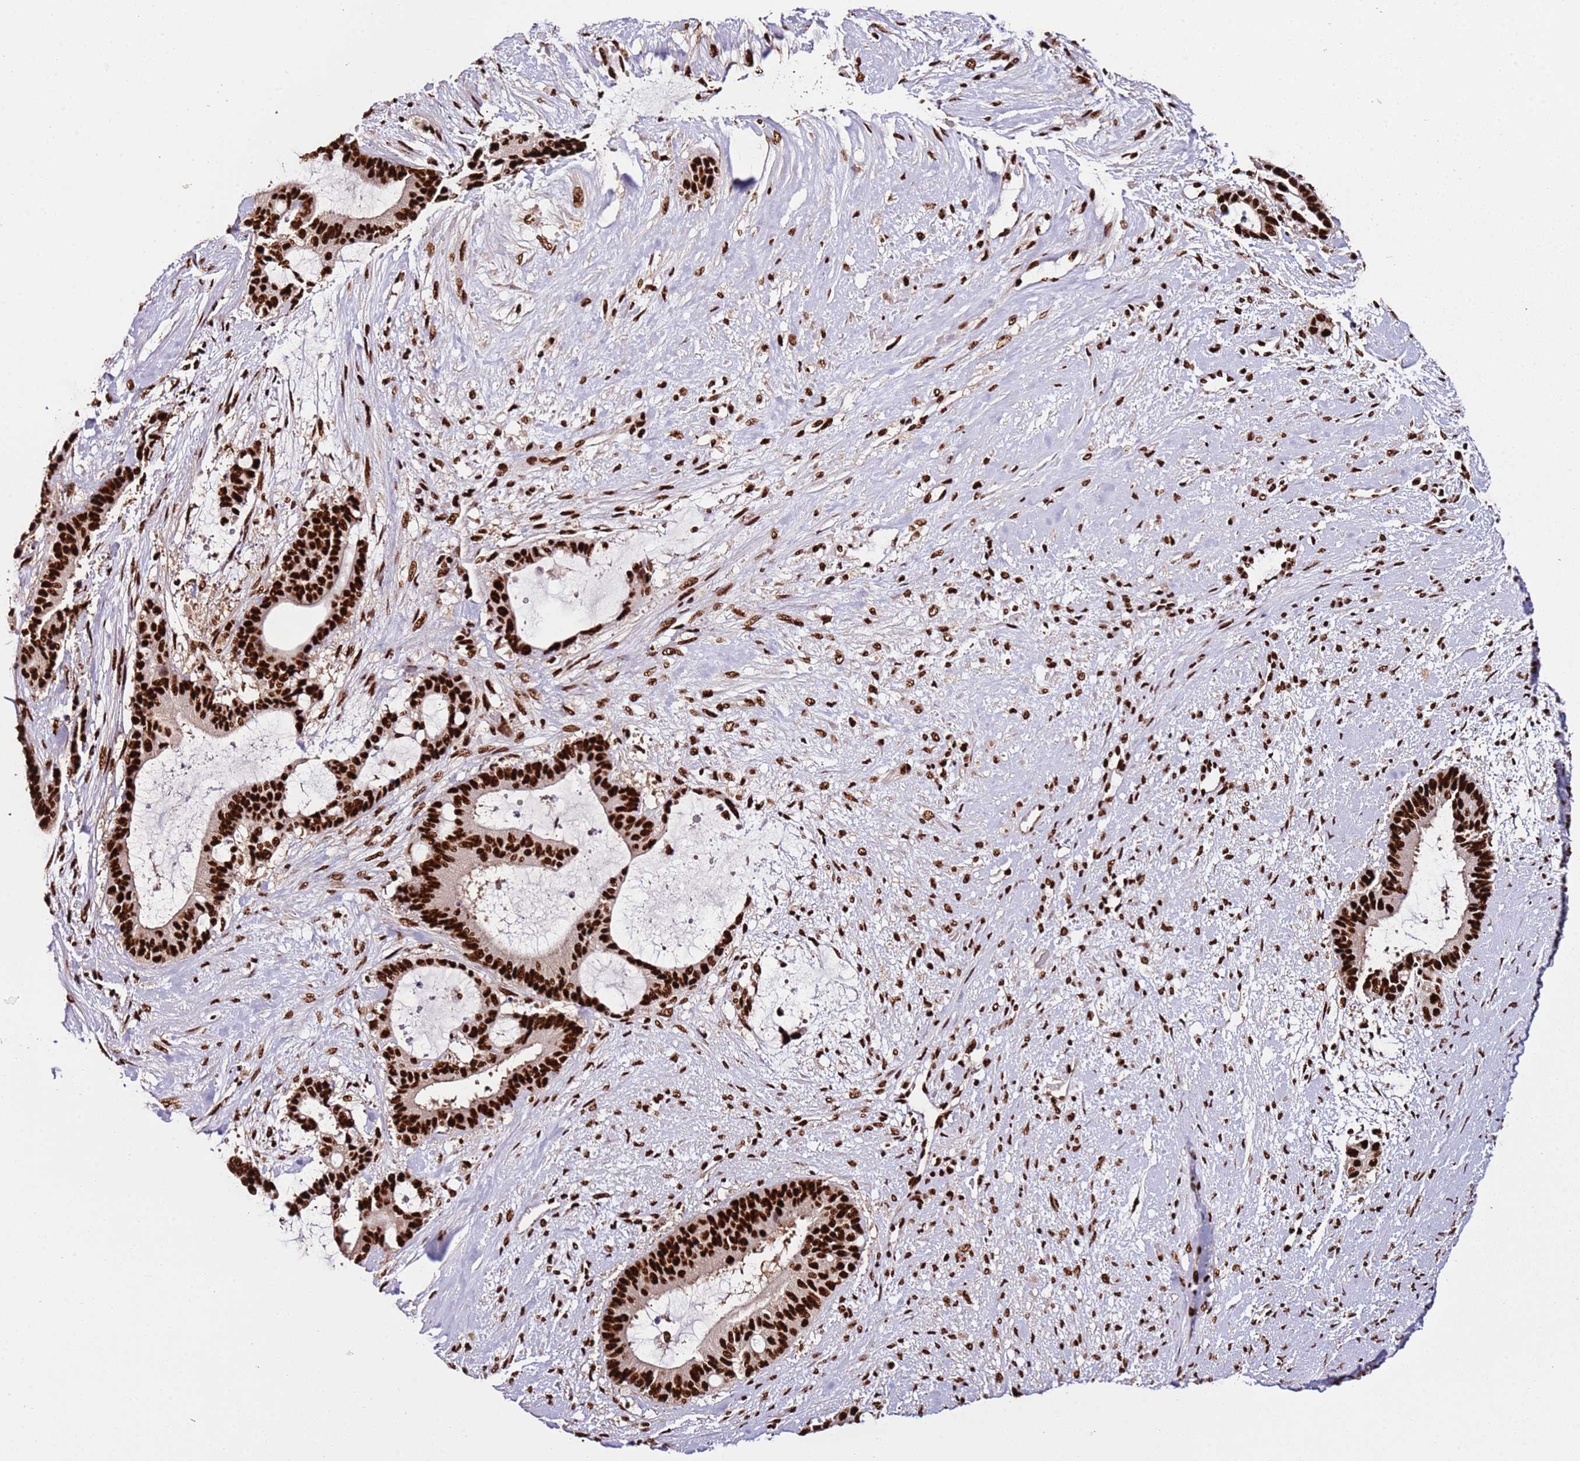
{"staining": {"intensity": "strong", "quantity": ">75%", "location": "nuclear"}, "tissue": "liver cancer", "cell_type": "Tumor cells", "image_type": "cancer", "snomed": [{"axis": "morphology", "description": "Normal tissue, NOS"}, {"axis": "morphology", "description": "Cholangiocarcinoma"}, {"axis": "topography", "description": "Liver"}, {"axis": "topography", "description": "Peripheral nerve tissue"}], "caption": "Protein staining by IHC demonstrates strong nuclear staining in approximately >75% of tumor cells in cholangiocarcinoma (liver). The staining was performed using DAB (3,3'-diaminobenzidine), with brown indicating positive protein expression. Nuclei are stained blue with hematoxylin.", "gene": "C6orf226", "patient": {"sex": "female", "age": 73}}